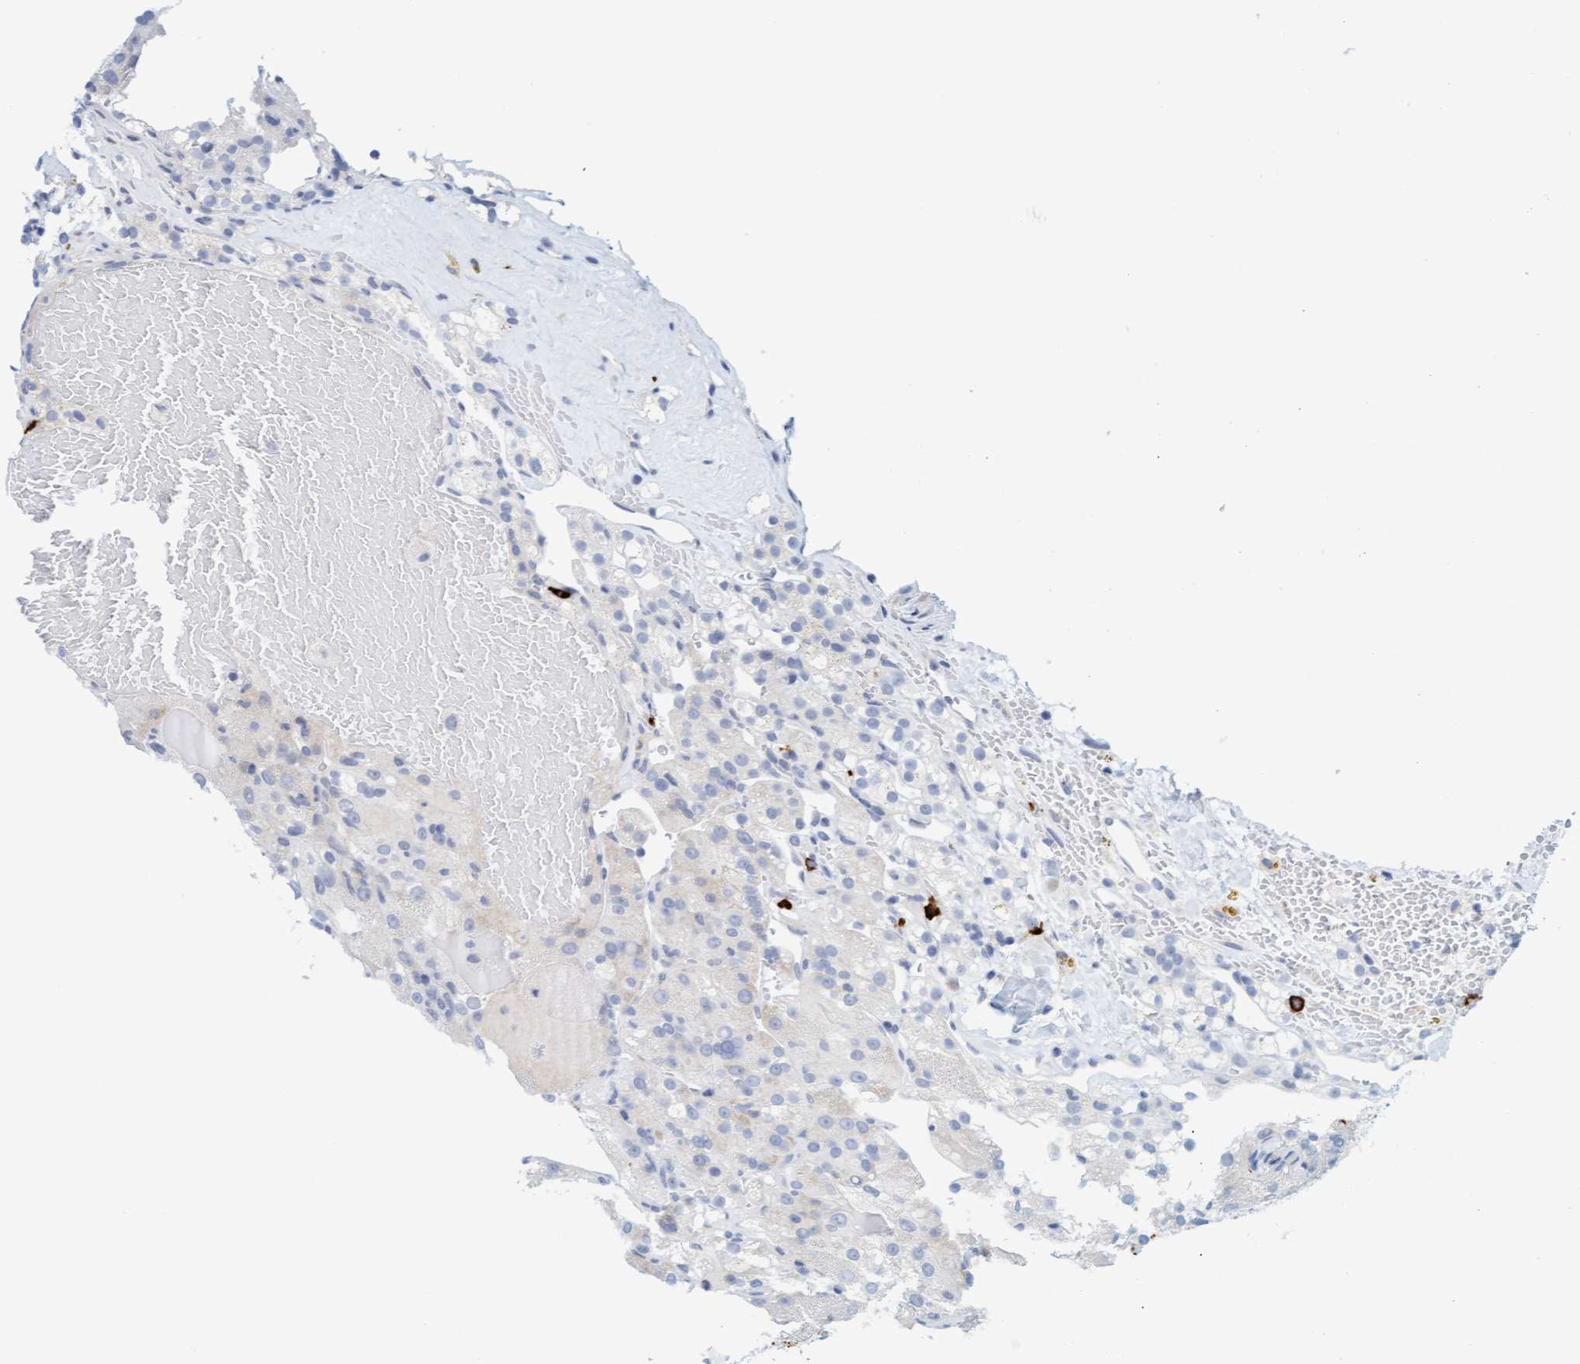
{"staining": {"intensity": "negative", "quantity": "none", "location": "none"}, "tissue": "renal cancer", "cell_type": "Tumor cells", "image_type": "cancer", "snomed": [{"axis": "morphology", "description": "Normal tissue, NOS"}, {"axis": "morphology", "description": "Adenocarcinoma, NOS"}, {"axis": "topography", "description": "Kidney"}], "caption": "IHC image of human renal cancer (adenocarcinoma) stained for a protein (brown), which exhibits no expression in tumor cells.", "gene": "CPA3", "patient": {"sex": "male", "age": 61}}